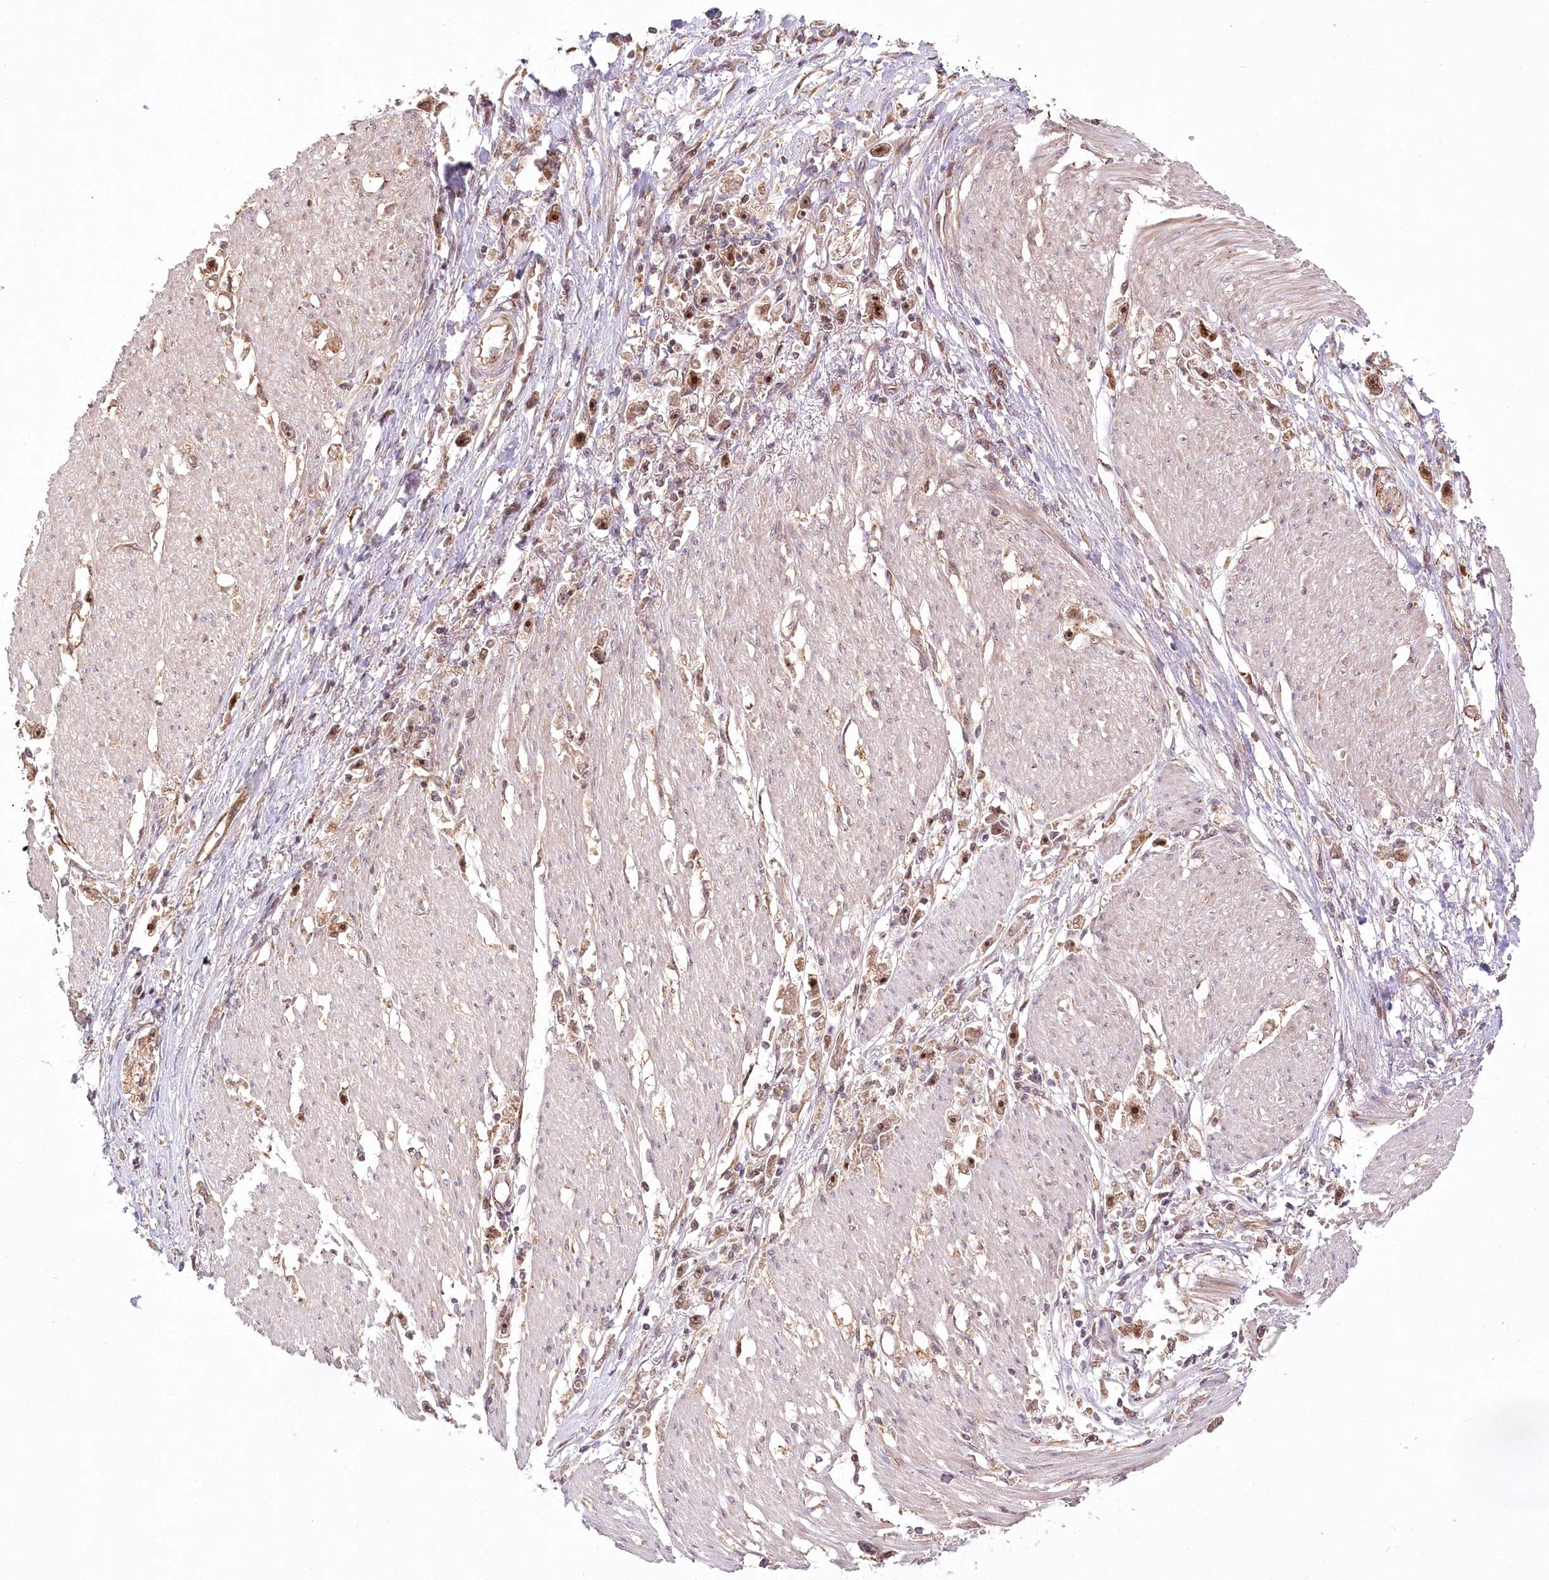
{"staining": {"intensity": "moderate", "quantity": ">75%", "location": "nuclear"}, "tissue": "stomach cancer", "cell_type": "Tumor cells", "image_type": "cancer", "snomed": [{"axis": "morphology", "description": "Adenocarcinoma, NOS"}, {"axis": "topography", "description": "Stomach"}], "caption": "Immunohistochemistry (IHC) of human stomach adenocarcinoma exhibits medium levels of moderate nuclear positivity in about >75% of tumor cells.", "gene": "SERGEF", "patient": {"sex": "female", "age": 59}}